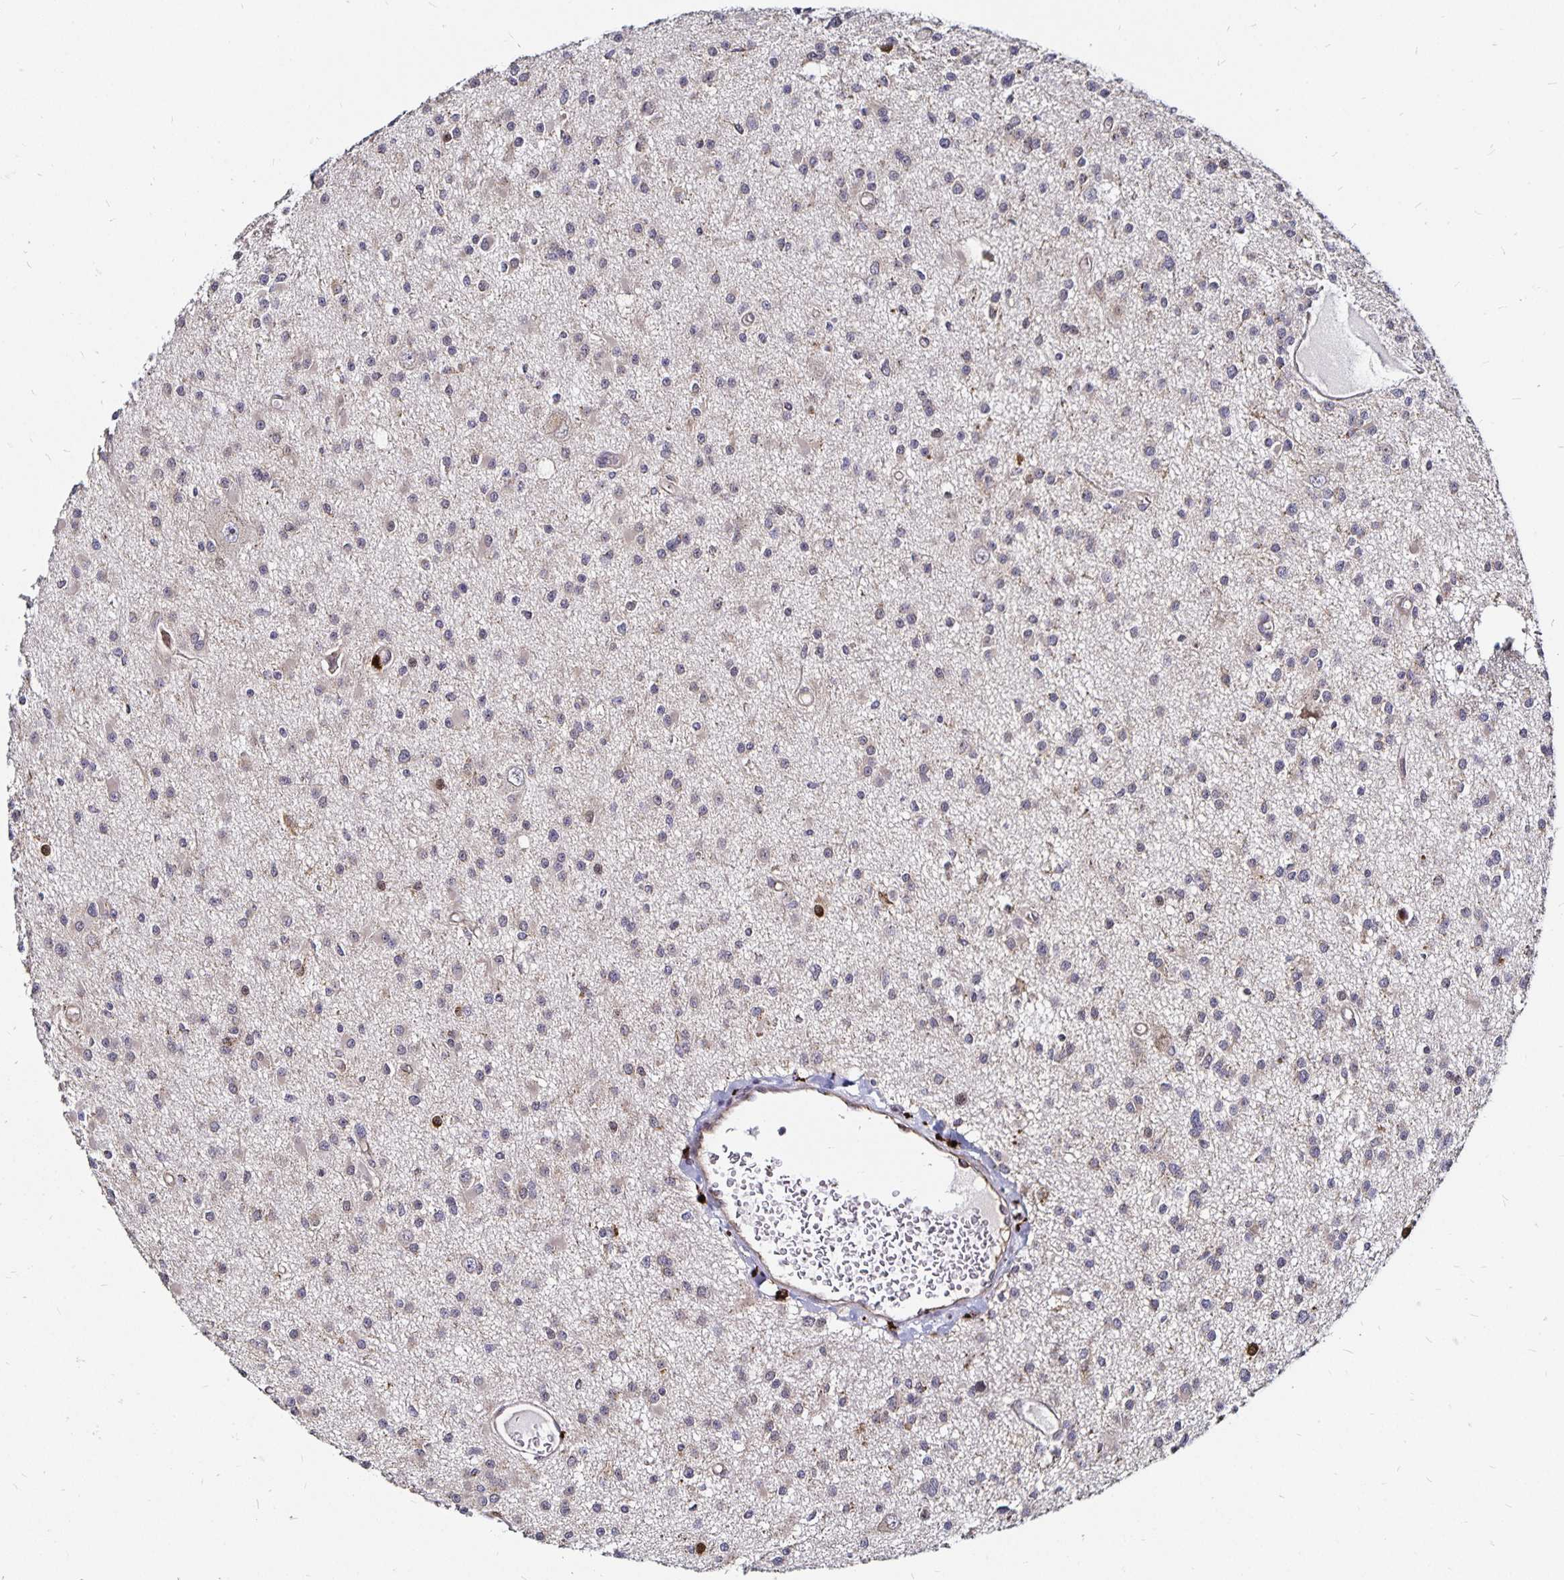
{"staining": {"intensity": "weak", "quantity": "<25%", "location": "cytoplasmic/membranous"}, "tissue": "glioma", "cell_type": "Tumor cells", "image_type": "cancer", "snomed": [{"axis": "morphology", "description": "Glioma, malignant, High grade"}, {"axis": "topography", "description": "Brain"}], "caption": "The photomicrograph exhibits no staining of tumor cells in malignant glioma (high-grade). Nuclei are stained in blue.", "gene": "CYP27A1", "patient": {"sex": "male", "age": 54}}